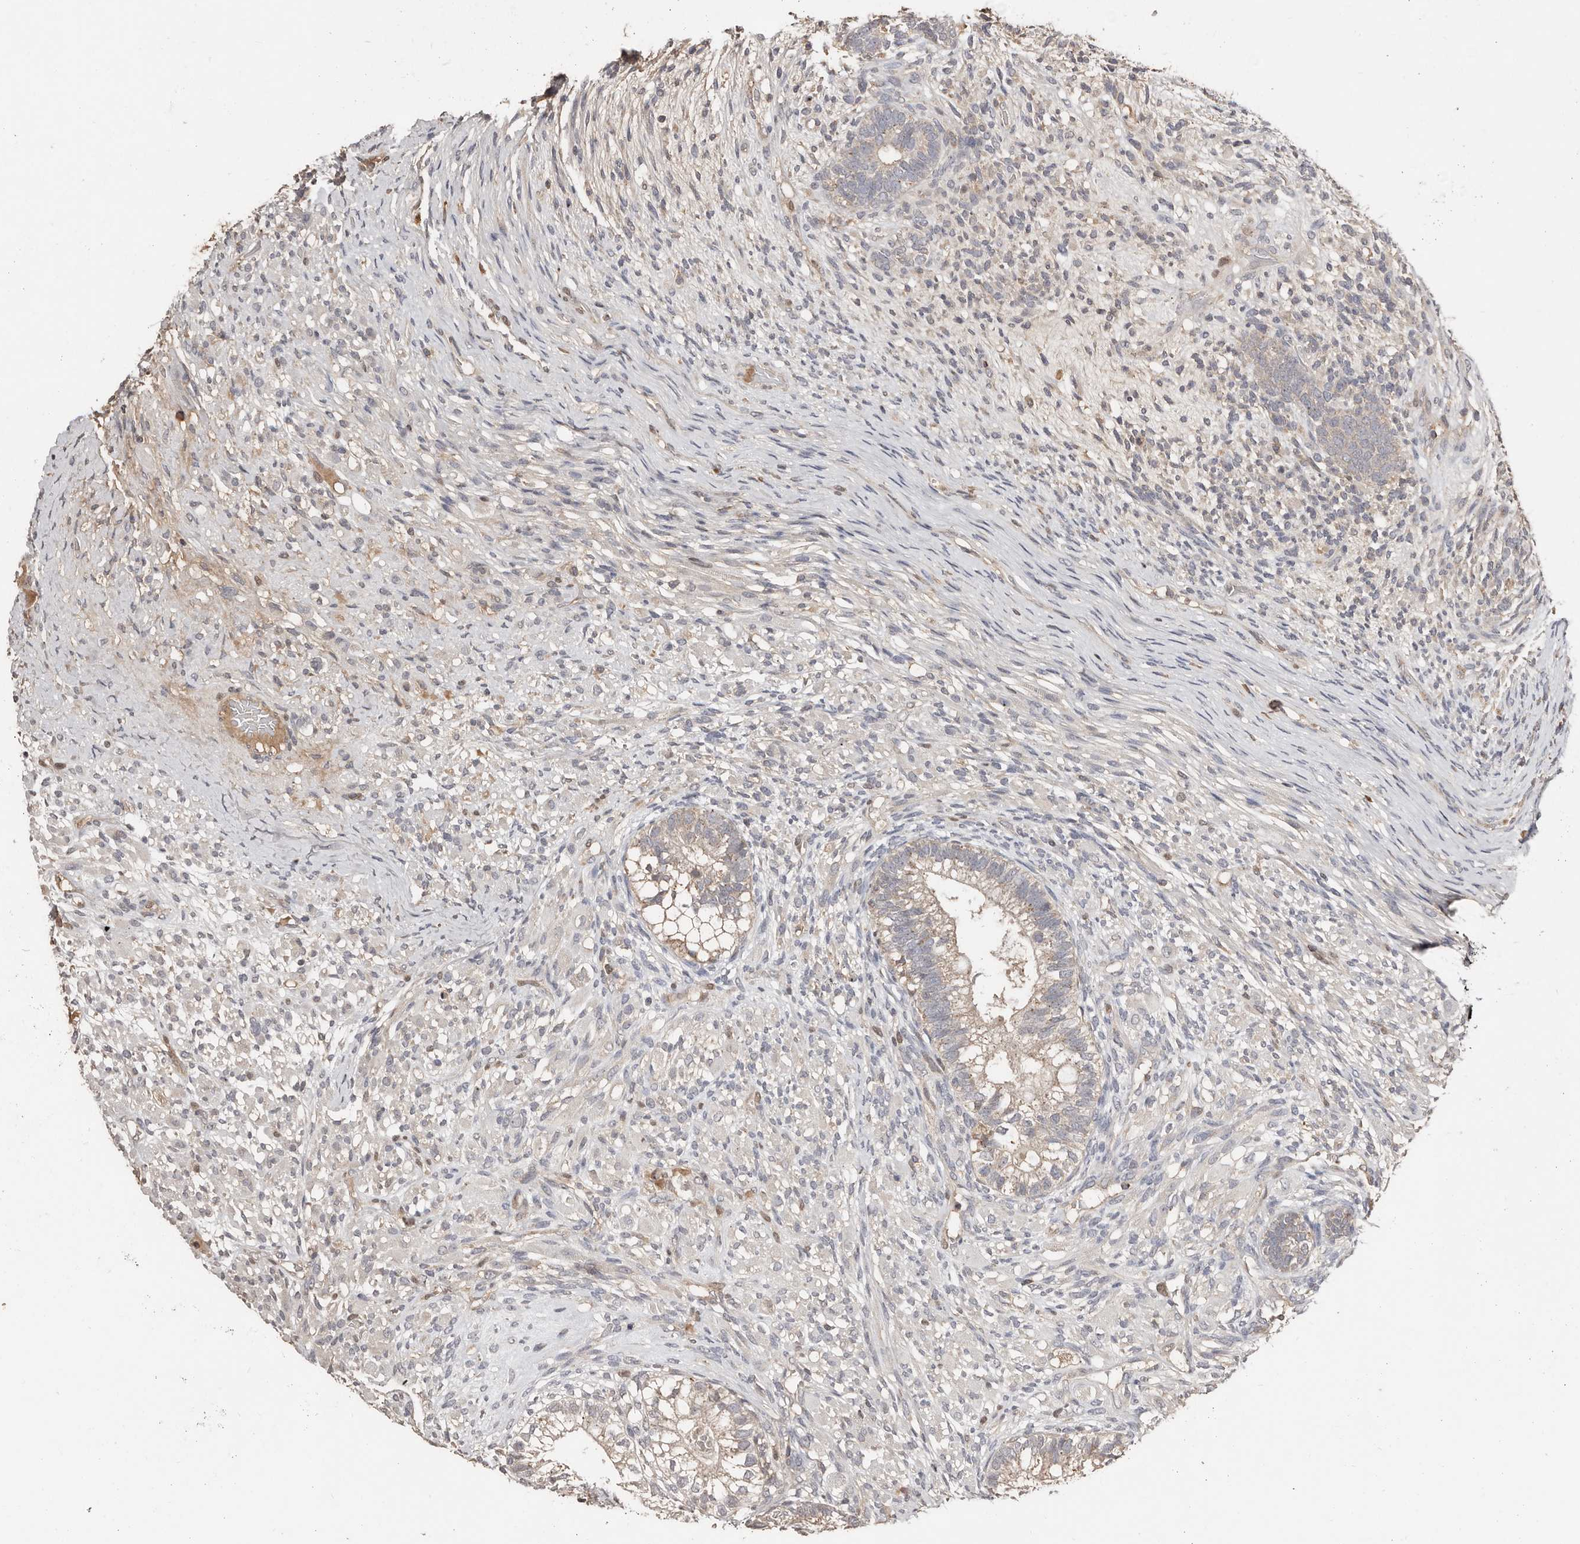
{"staining": {"intensity": "weak", "quantity": "<25%", "location": "cytoplasmic/membranous"}, "tissue": "testis cancer", "cell_type": "Tumor cells", "image_type": "cancer", "snomed": [{"axis": "morphology", "description": "Seminoma, NOS"}, {"axis": "morphology", "description": "Carcinoma, Embryonal, NOS"}, {"axis": "topography", "description": "Testis"}], "caption": "Immunohistochemistry photomicrograph of neoplastic tissue: human testis cancer stained with DAB (3,3'-diaminobenzidine) demonstrates no significant protein staining in tumor cells.", "gene": "SLC39A2", "patient": {"sex": "male", "age": 28}}